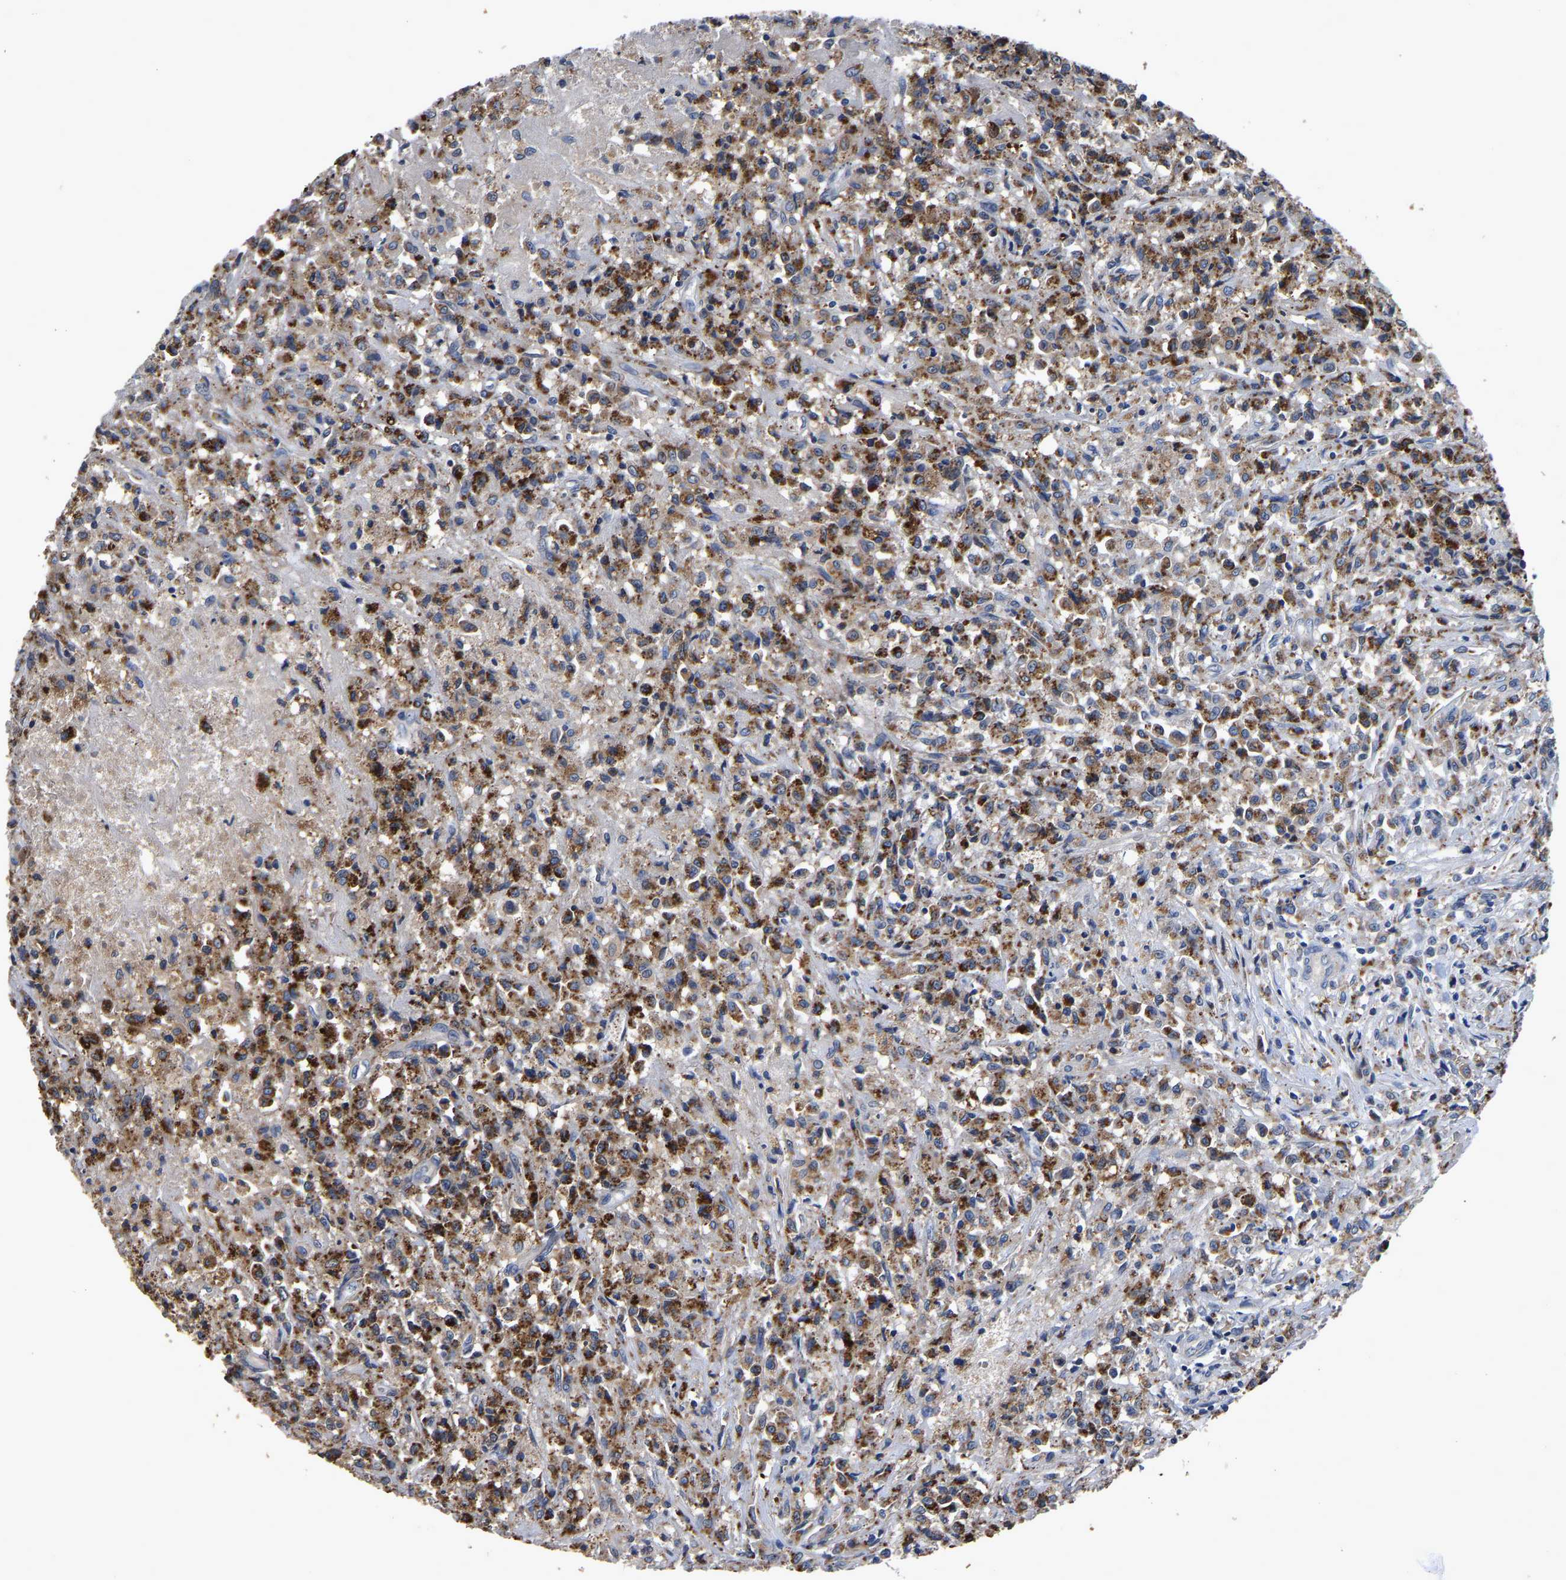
{"staining": {"intensity": "moderate", "quantity": ">75%", "location": "cytoplasmic/membranous"}, "tissue": "testis cancer", "cell_type": "Tumor cells", "image_type": "cancer", "snomed": [{"axis": "morphology", "description": "Carcinoma, Embryonal, NOS"}, {"axis": "topography", "description": "Testis"}], "caption": "A medium amount of moderate cytoplasmic/membranous expression is identified in about >75% of tumor cells in testis embryonal carcinoma tissue.", "gene": "GRN", "patient": {"sex": "male", "age": 2}}